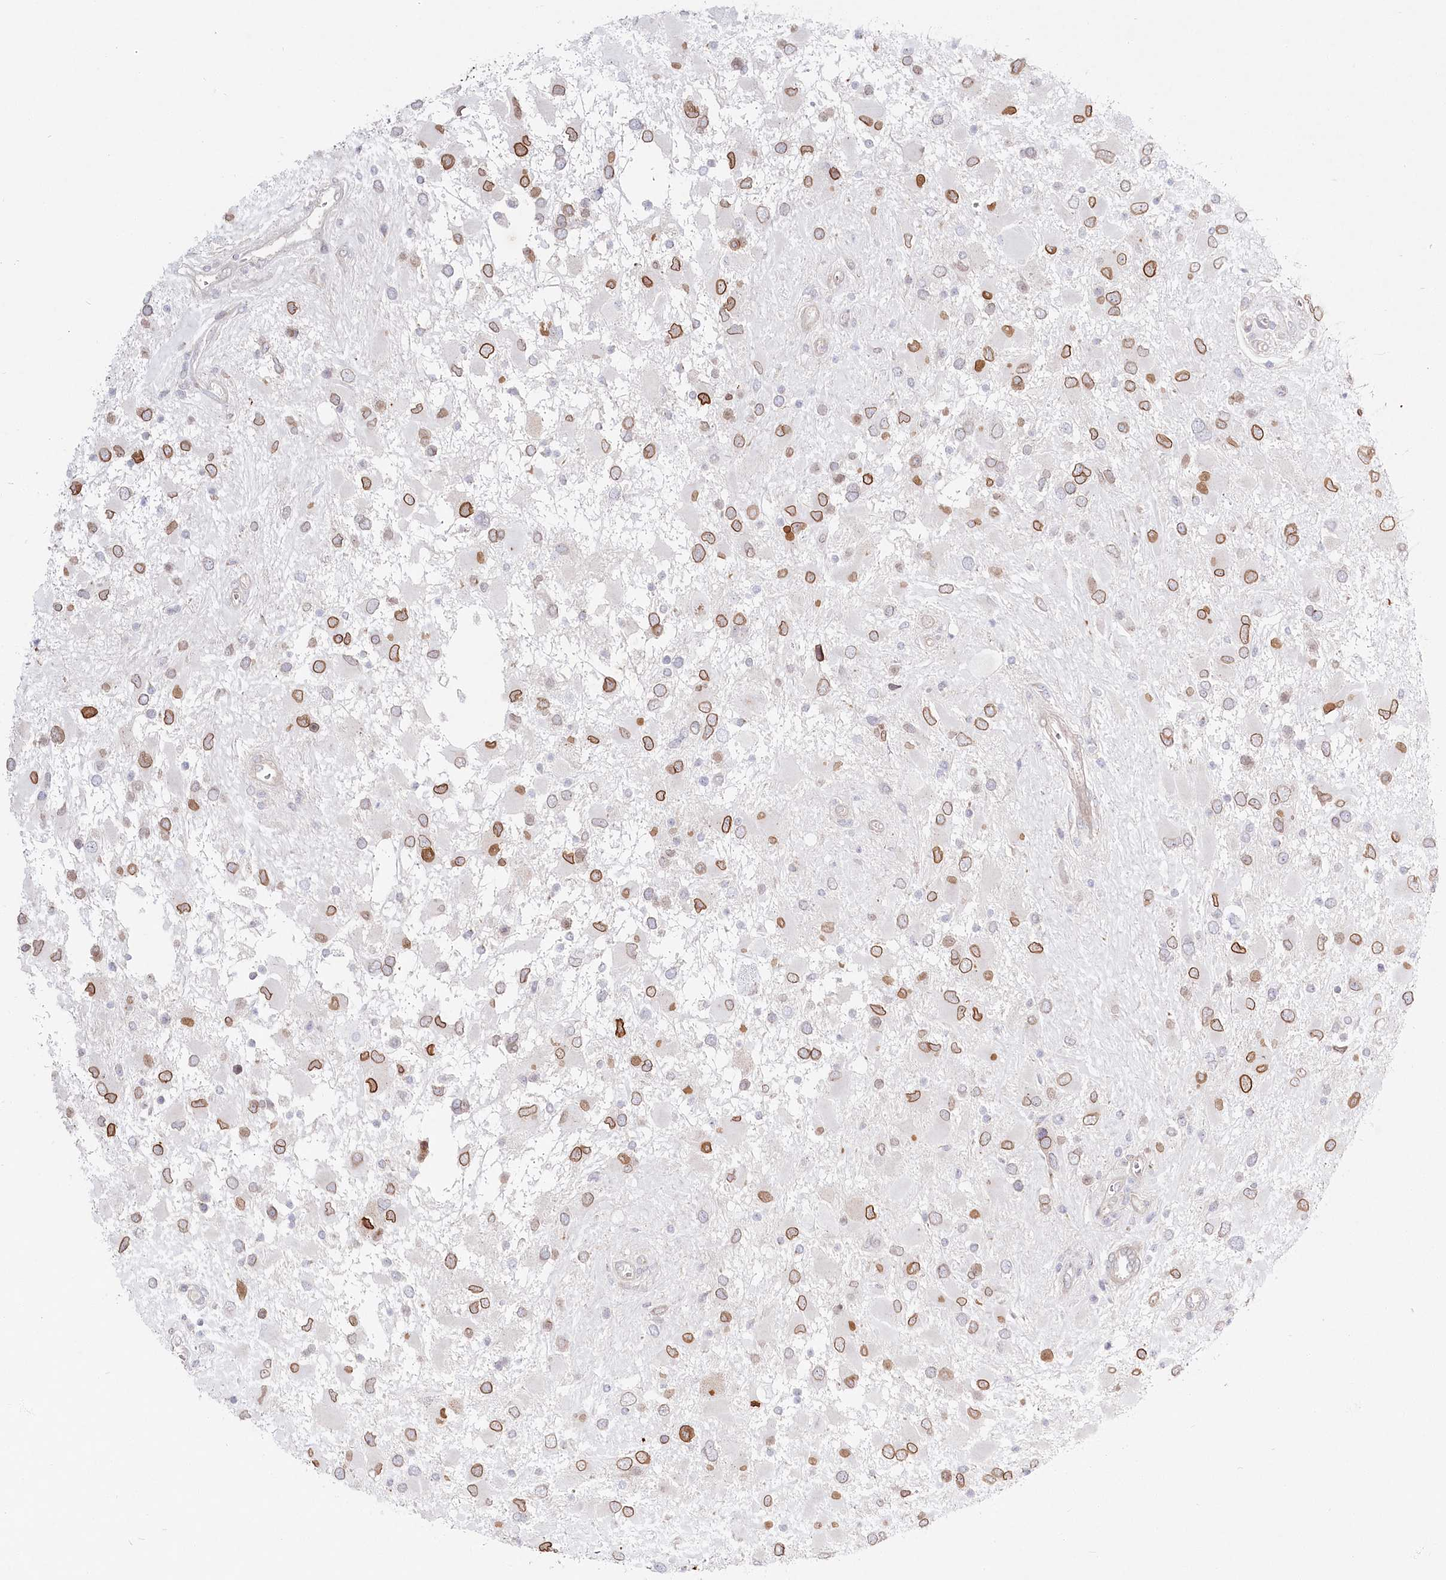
{"staining": {"intensity": "moderate", "quantity": ">75%", "location": "cytoplasmic/membranous,nuclear"}, "tissue": "glioma", "cell_type": "Tumor cells", "image_type": "cancer", "snomed": [{"axis": "morphology", "description": "Glioma, malignant, High grade"}, {"axis": "topography", "description": "Brain"}], "caption": "This image demonstrates immunohistochemistry (IHC) staining of malignant glioma (high-grade), with medium moderate cytoplasmic/membranous and nuclear staining in approximately >75% of tumor cells.", "gene": "SPINK13", "patient": {"sex": "male", "age": 53}}